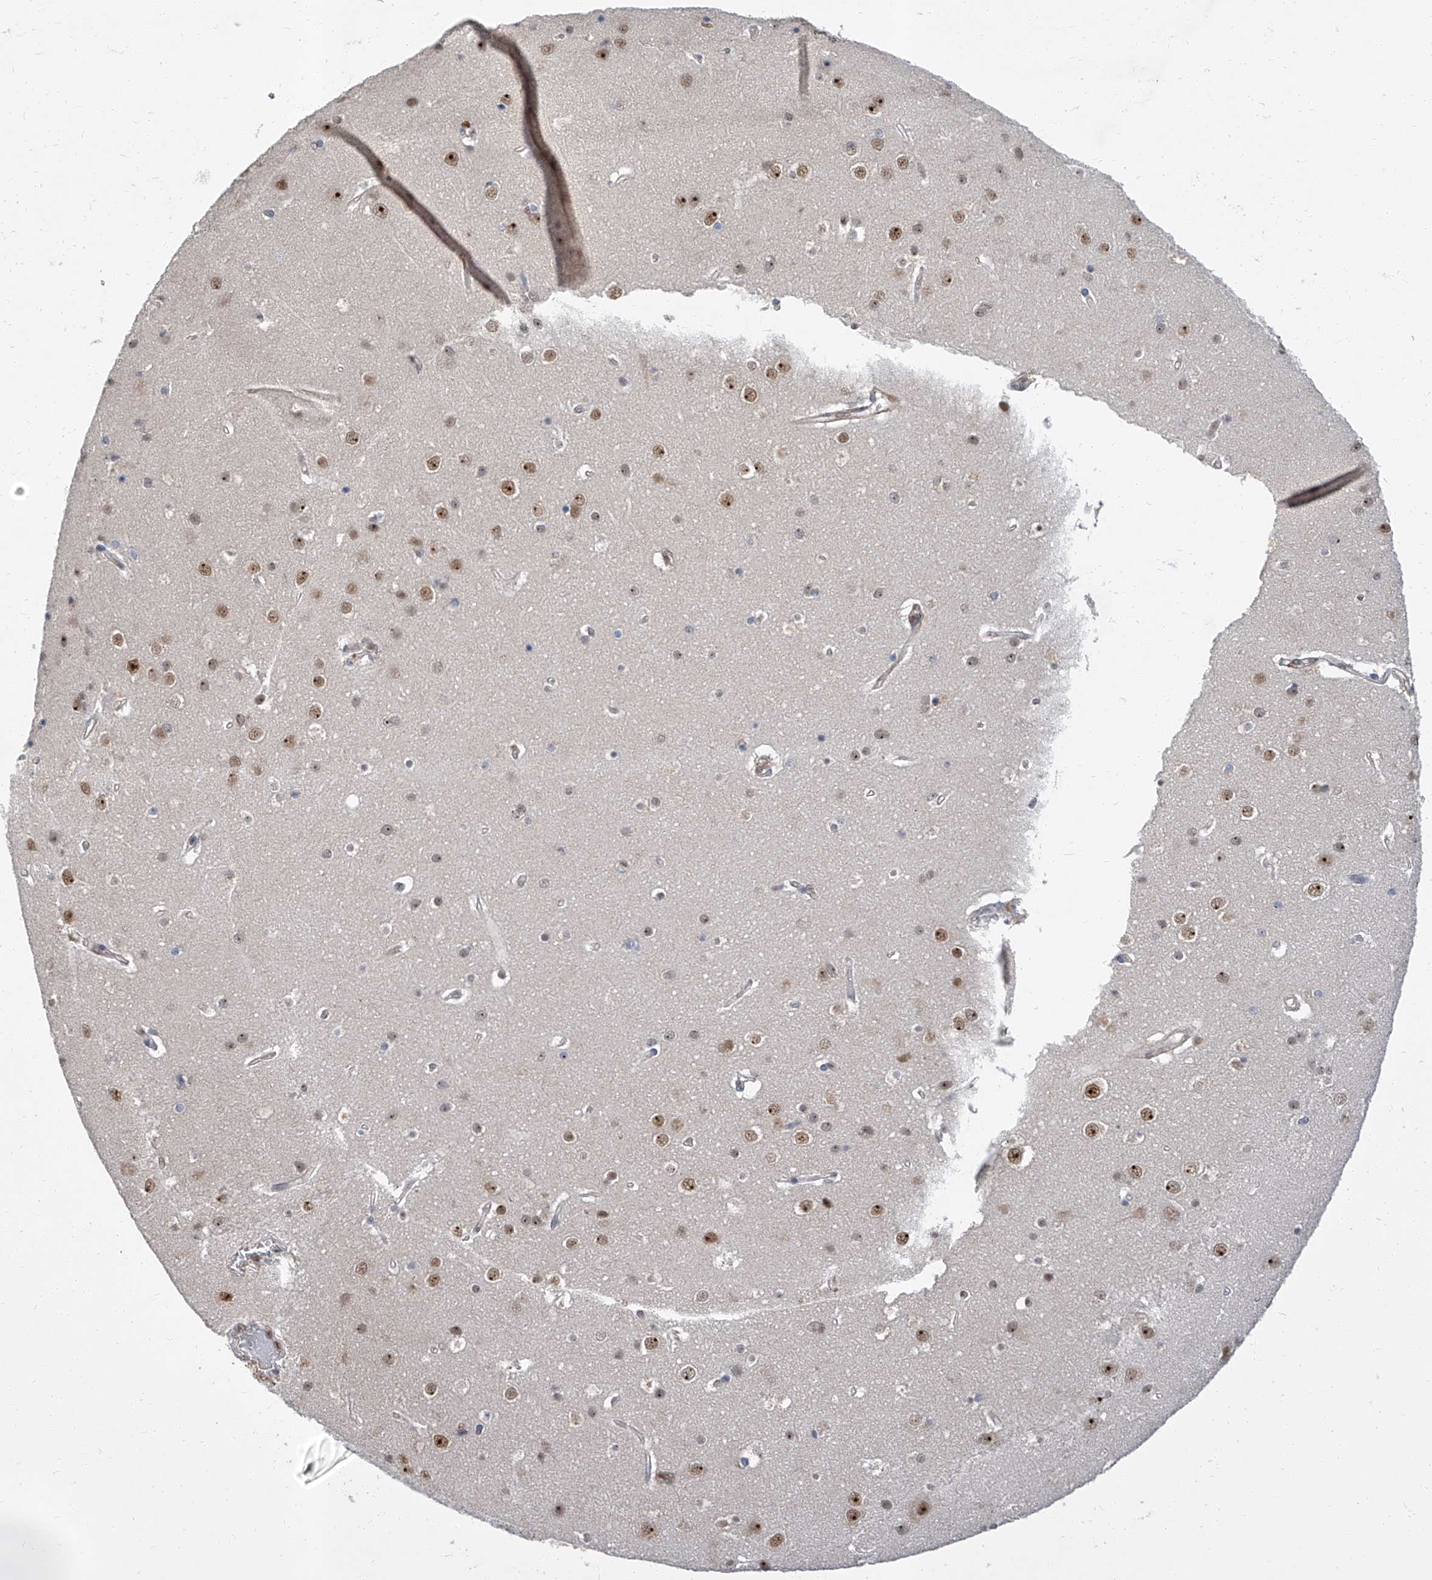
{"staining": {"intensity": "negative", "quantity": "none", "location": "none"}, "tissue": "cerebral cortex", "cell_type": "Endothelial cells", "image_type": "normal", "snomed": [{"axis": "morphology", "description": "Normal tissue, NOS"}, {"axis": "topography", "description": "Cerebral cortex"}], "caption": "The micrograph exhibits no significant expression in endothelial cells of cerebral cortex.", "gene": "CMTR1", "patient": {"sex": "male", "age": 54}}